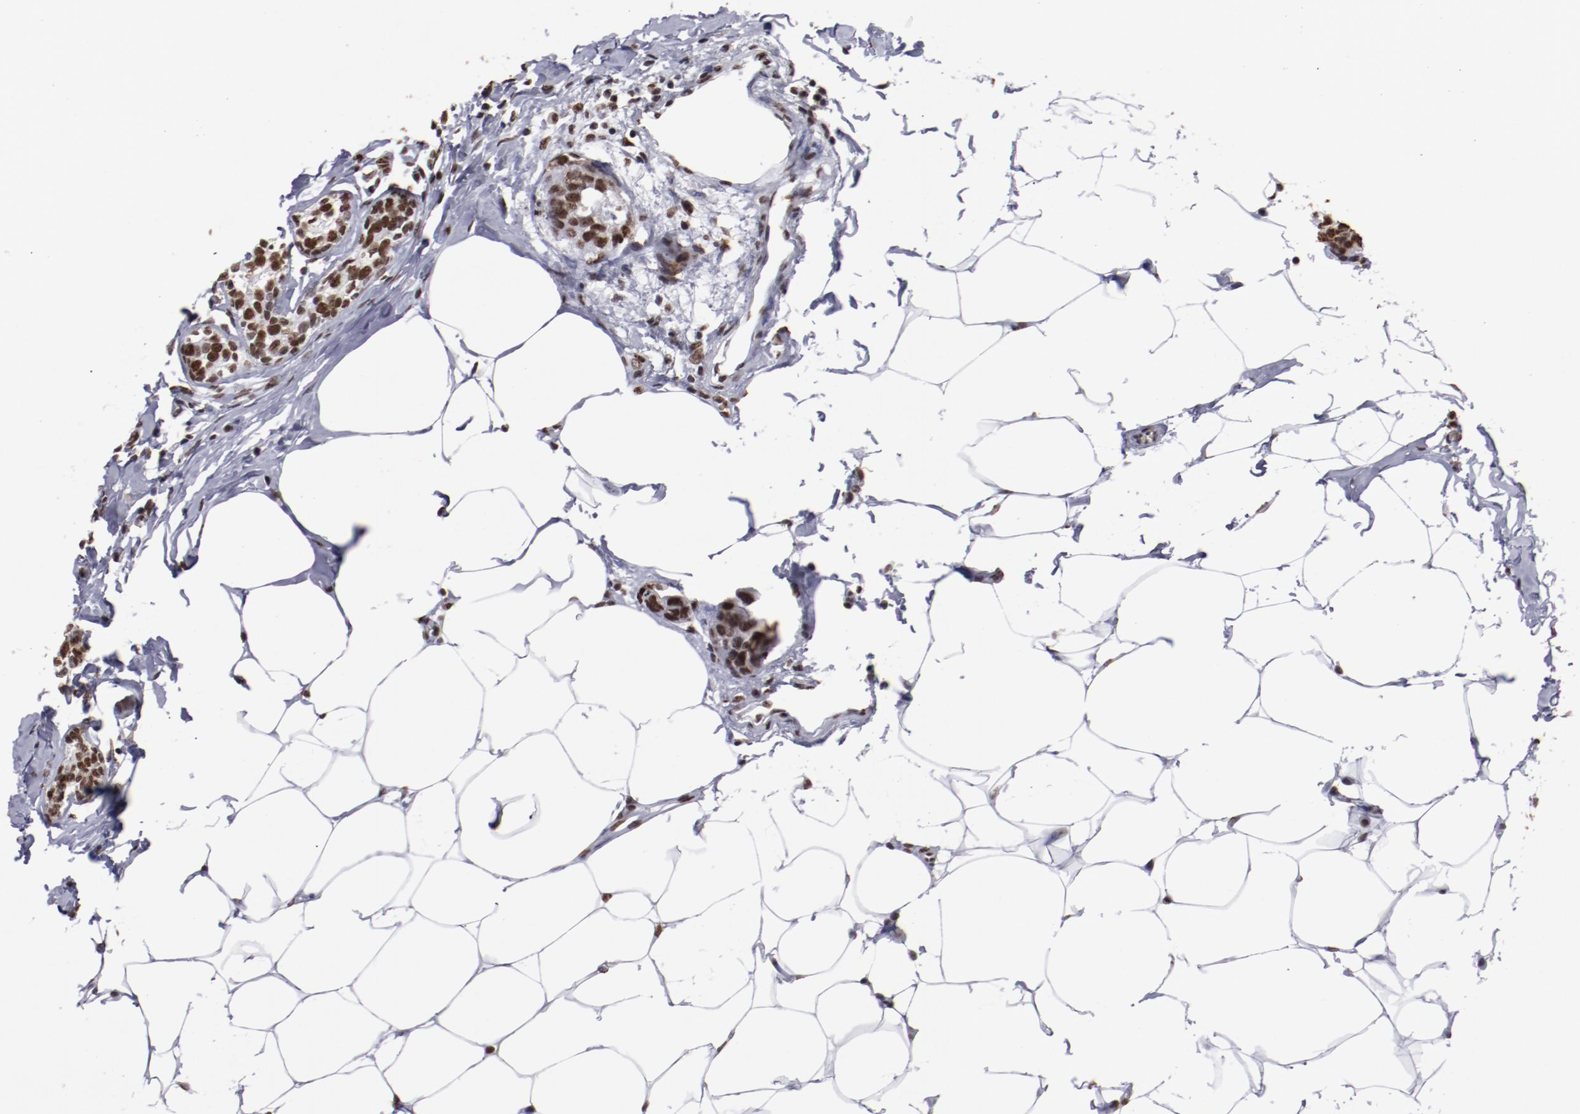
{"staining": {"intensity": "strong", "quantity": ">75%", "location": "nuclear"}, "tissue": "breast cancer", "cell_type": "Tumor cells", "image_type": "cancer", "snomed": [{"axis": "morphology", "description": "Normal tissue, NOS"}, {"axis": "morphology", "description": "Duct carcinoma"}, {"axis": "topography", "description": "Breast"}], "caption": "Human breast cancer stained for a protein (brown) displays strong nuclear positive staining in about >75% of tumor cells.", "gene": "HNRNPA2B1", "patient": {"sex": "female", "age": 50}}